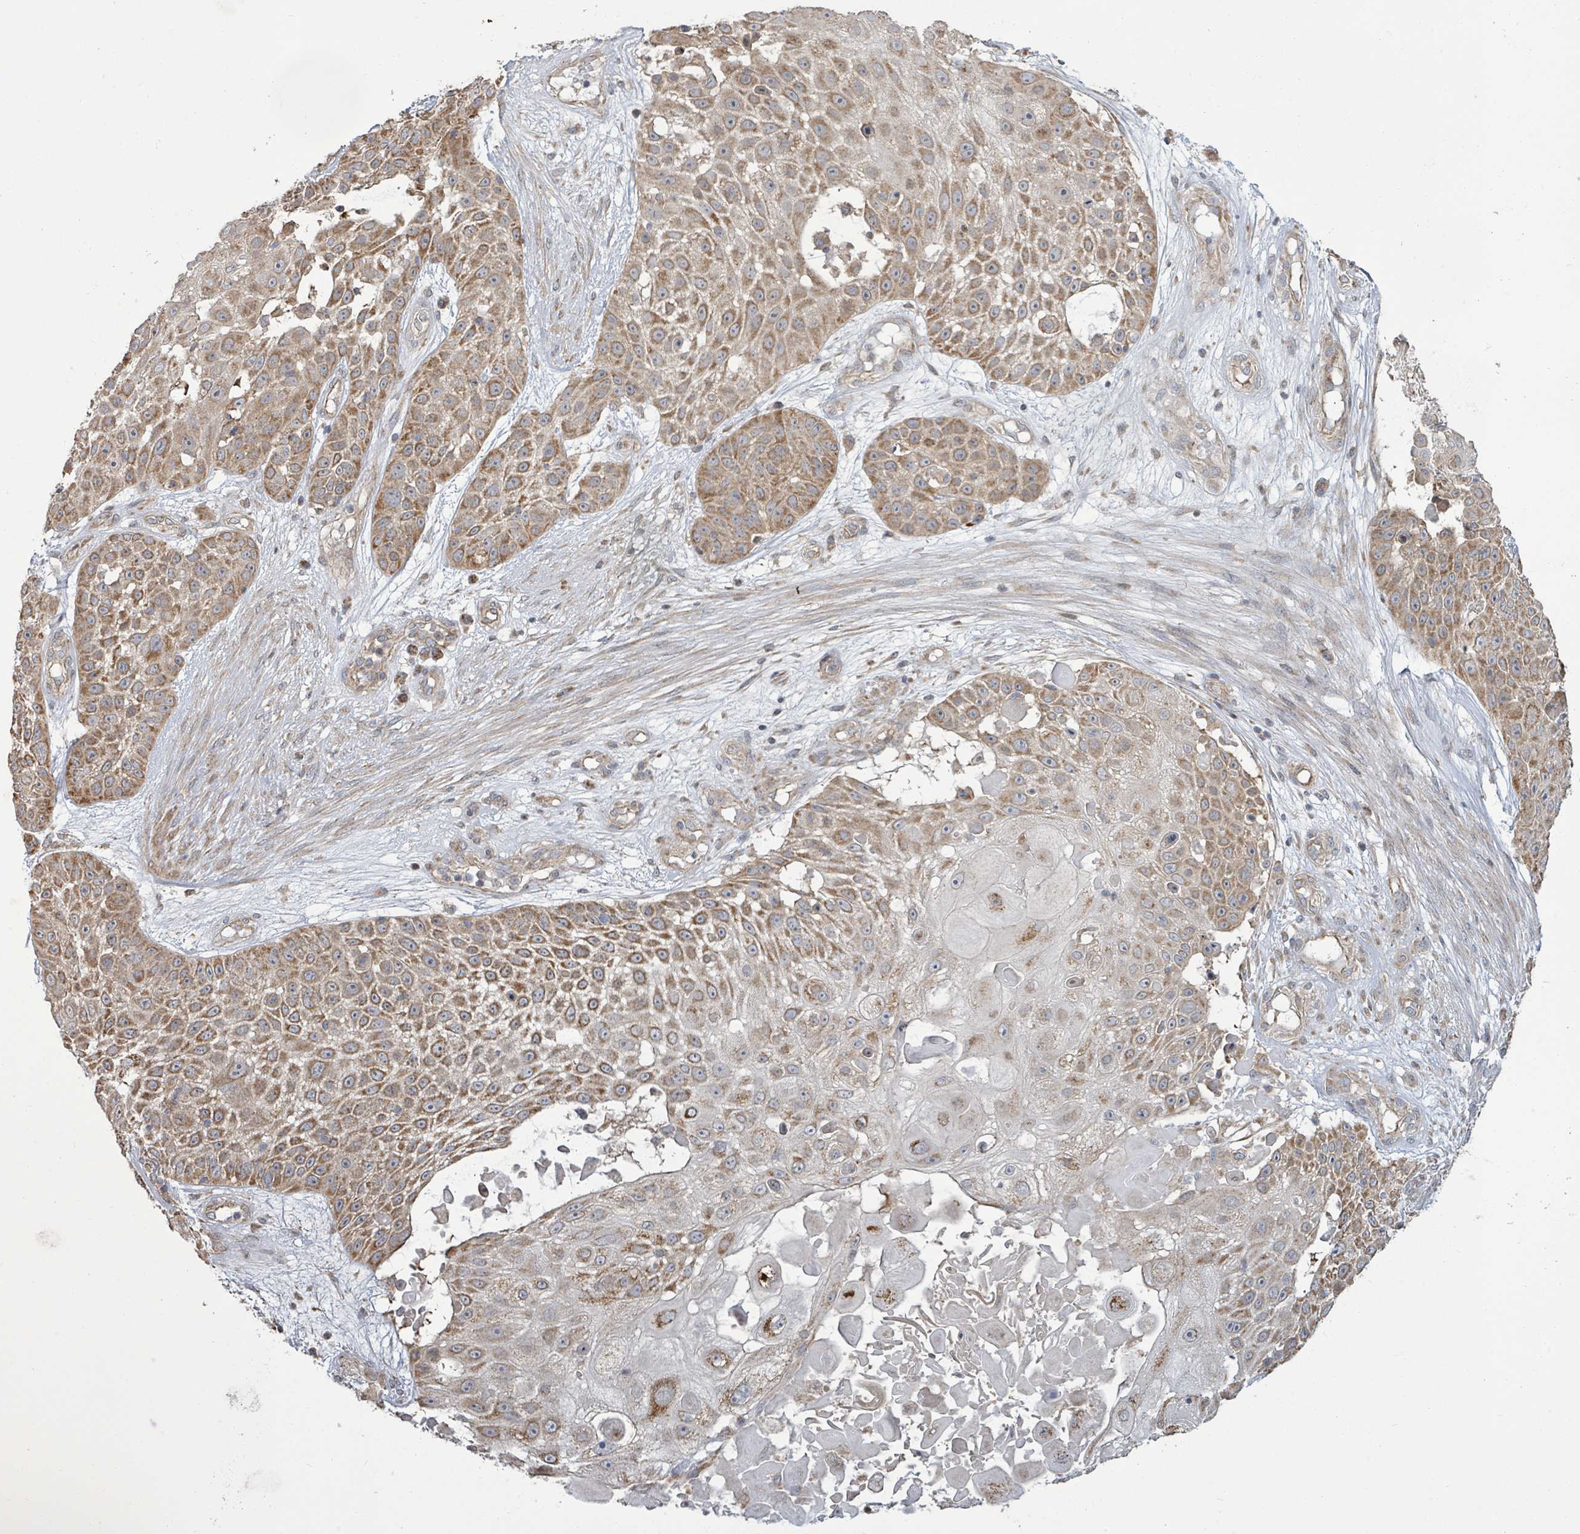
{"staining": {"intensity": "moderate", "quantity": ">75%", "location": "cytoplasmic/membranous"}, "tissue": "skin cancer", "cell_type": "Tumor cells", "image_type": "cancer", "snomed": [{"axis": "morphology", "description": "Squamous cell carcinoma, NOS"}, {"axis": "topography", "description": "Skin"}], "caption": "IHC image of neoplastic tissue: skin cancer stained using immunohistochemistry exhibits medium levels of moderate protein expression localized specifically in the cytoplasmic/membranous of tumor cells, appearing as a cytoplasmic/membranous brown color.", "gene": "KBTBD11", "patient": {"sex": "female", "age": 86}}